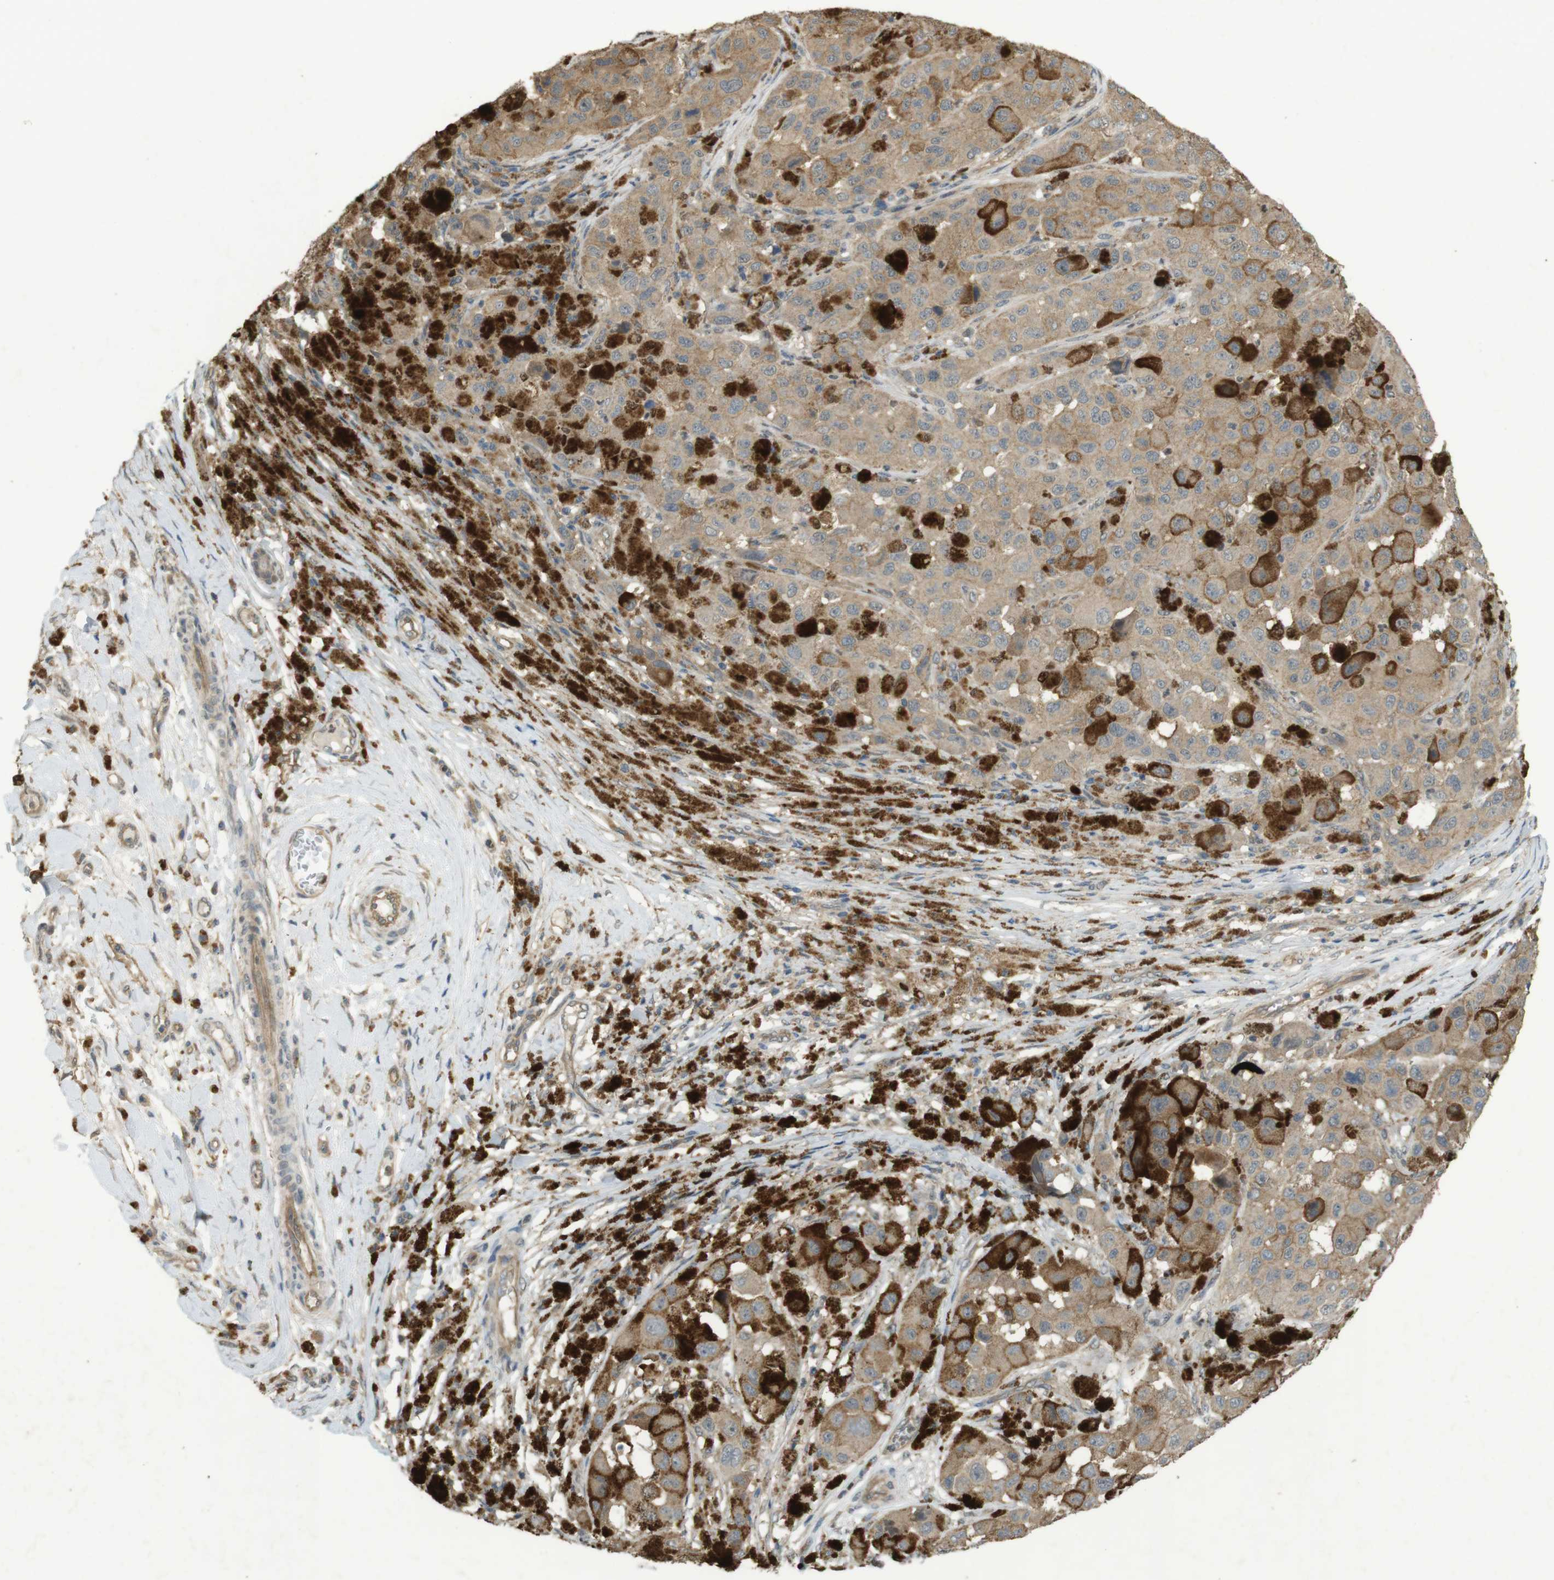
{"staining": {"intensity": "weak", "quantity": "25%-75%", "location": "cytoplasmic/membranous"}, "tissue": "melanoma", "cell_type": "Tumor cells", "image_type": "cancer", "snomed": [{"axis": "morphology", "description": "Malignant melanoma, NOS"}, {"axis": "topography", "description": "Skin"}], "caption": "Tumor cells demonstrate low levels of weak cytoplasmic/membranous positivity in approximately 25%-75% of cells in human melanoma. (Brightfield microscopy of DAB IHC at high magnification).", "gene": "ZDHHC20", "patient": {"sex": "male", "age": 96}}